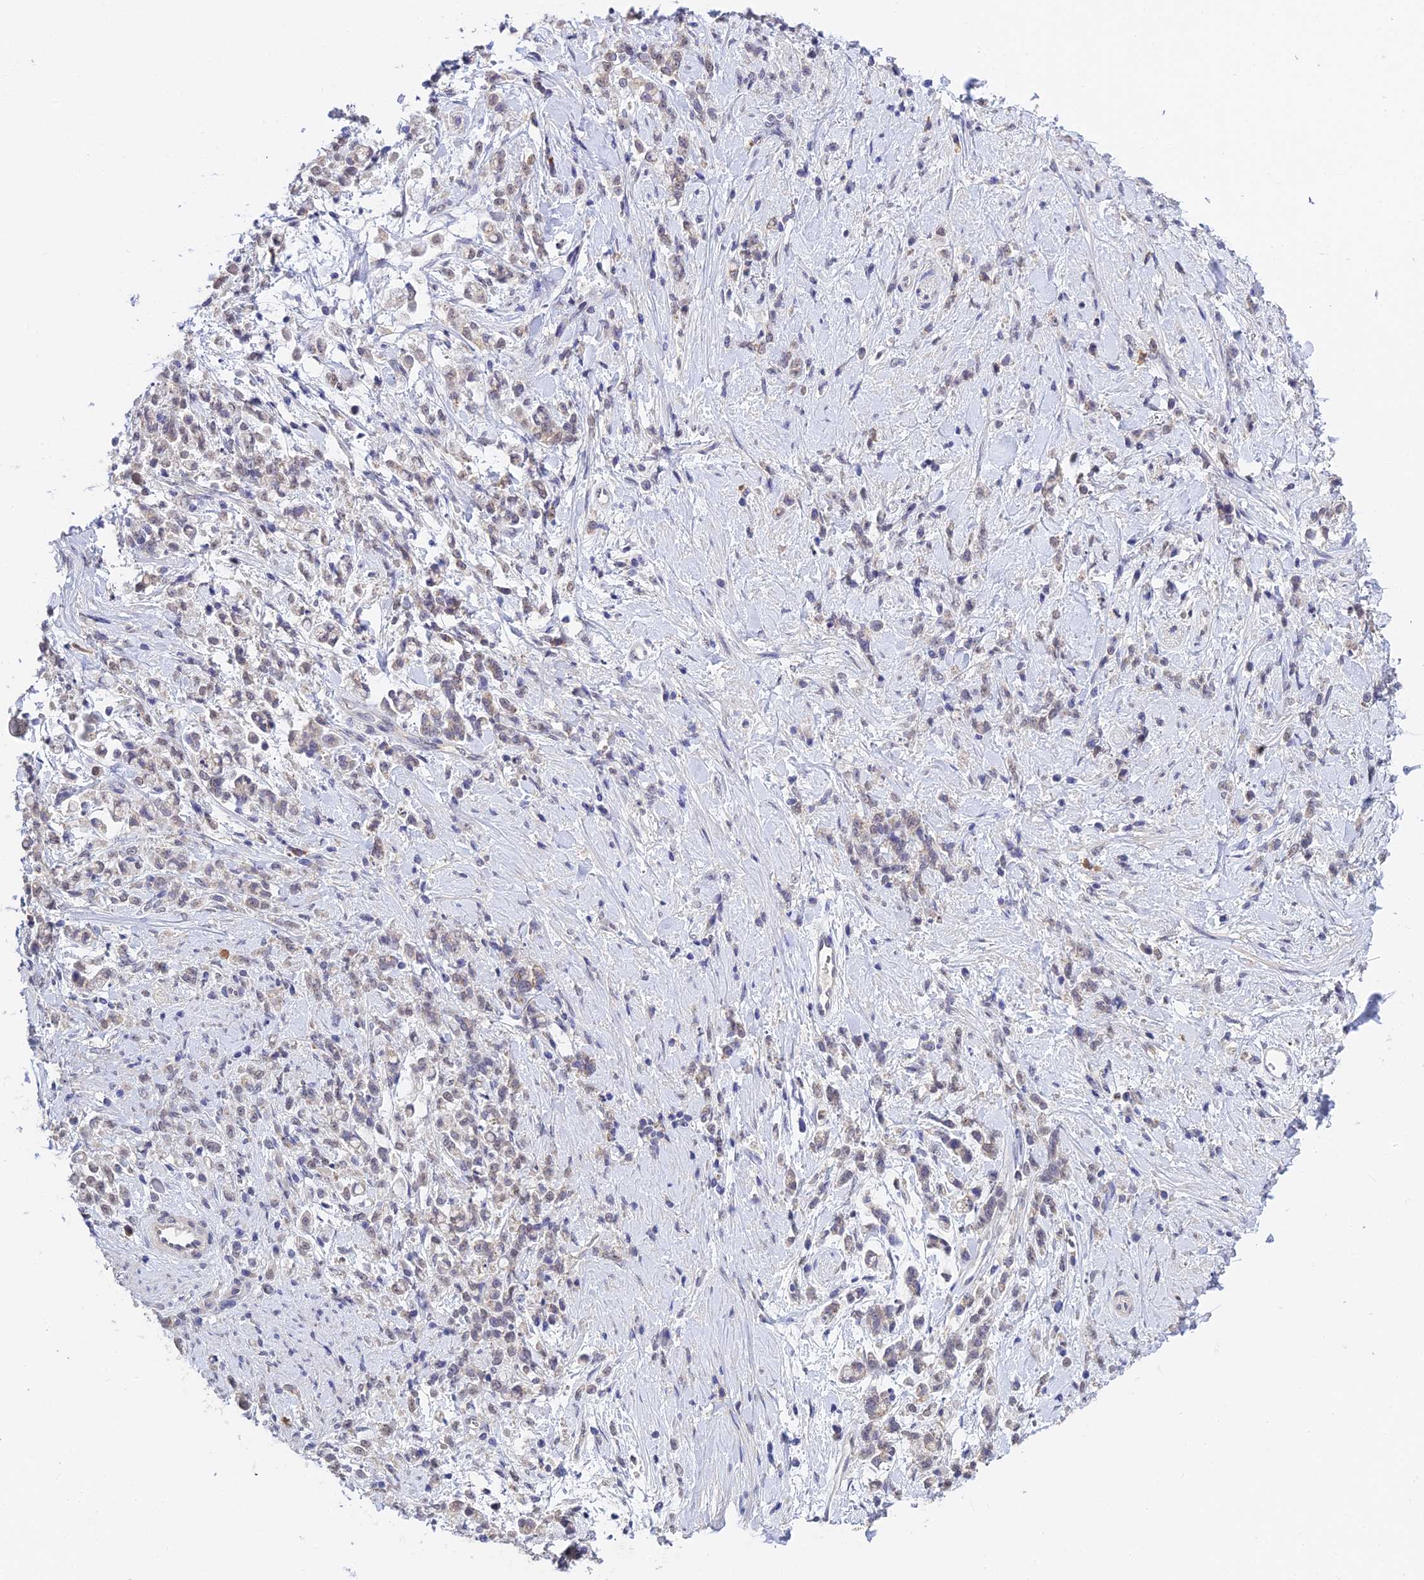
{"staining": {"intensity": "negative", "quantity": "none", "location": "none"}, "tissue": "stomach cancer", "cell_type": "Tumor cells", "image_type": "cancer", "snomed": [{"axis": "morphology", "description": "Adenocarcinoma, NOS"}, {"axis": "topography", "description": "Stomach"}], "caption": "Immunohistochemistry micrograph of human adenocarcinoma (stomach) stained for a protein (brown), which displays no staining in tumor cells.", "gene": "HOXB1", "patient": {"sex": "female", "age": 60}}